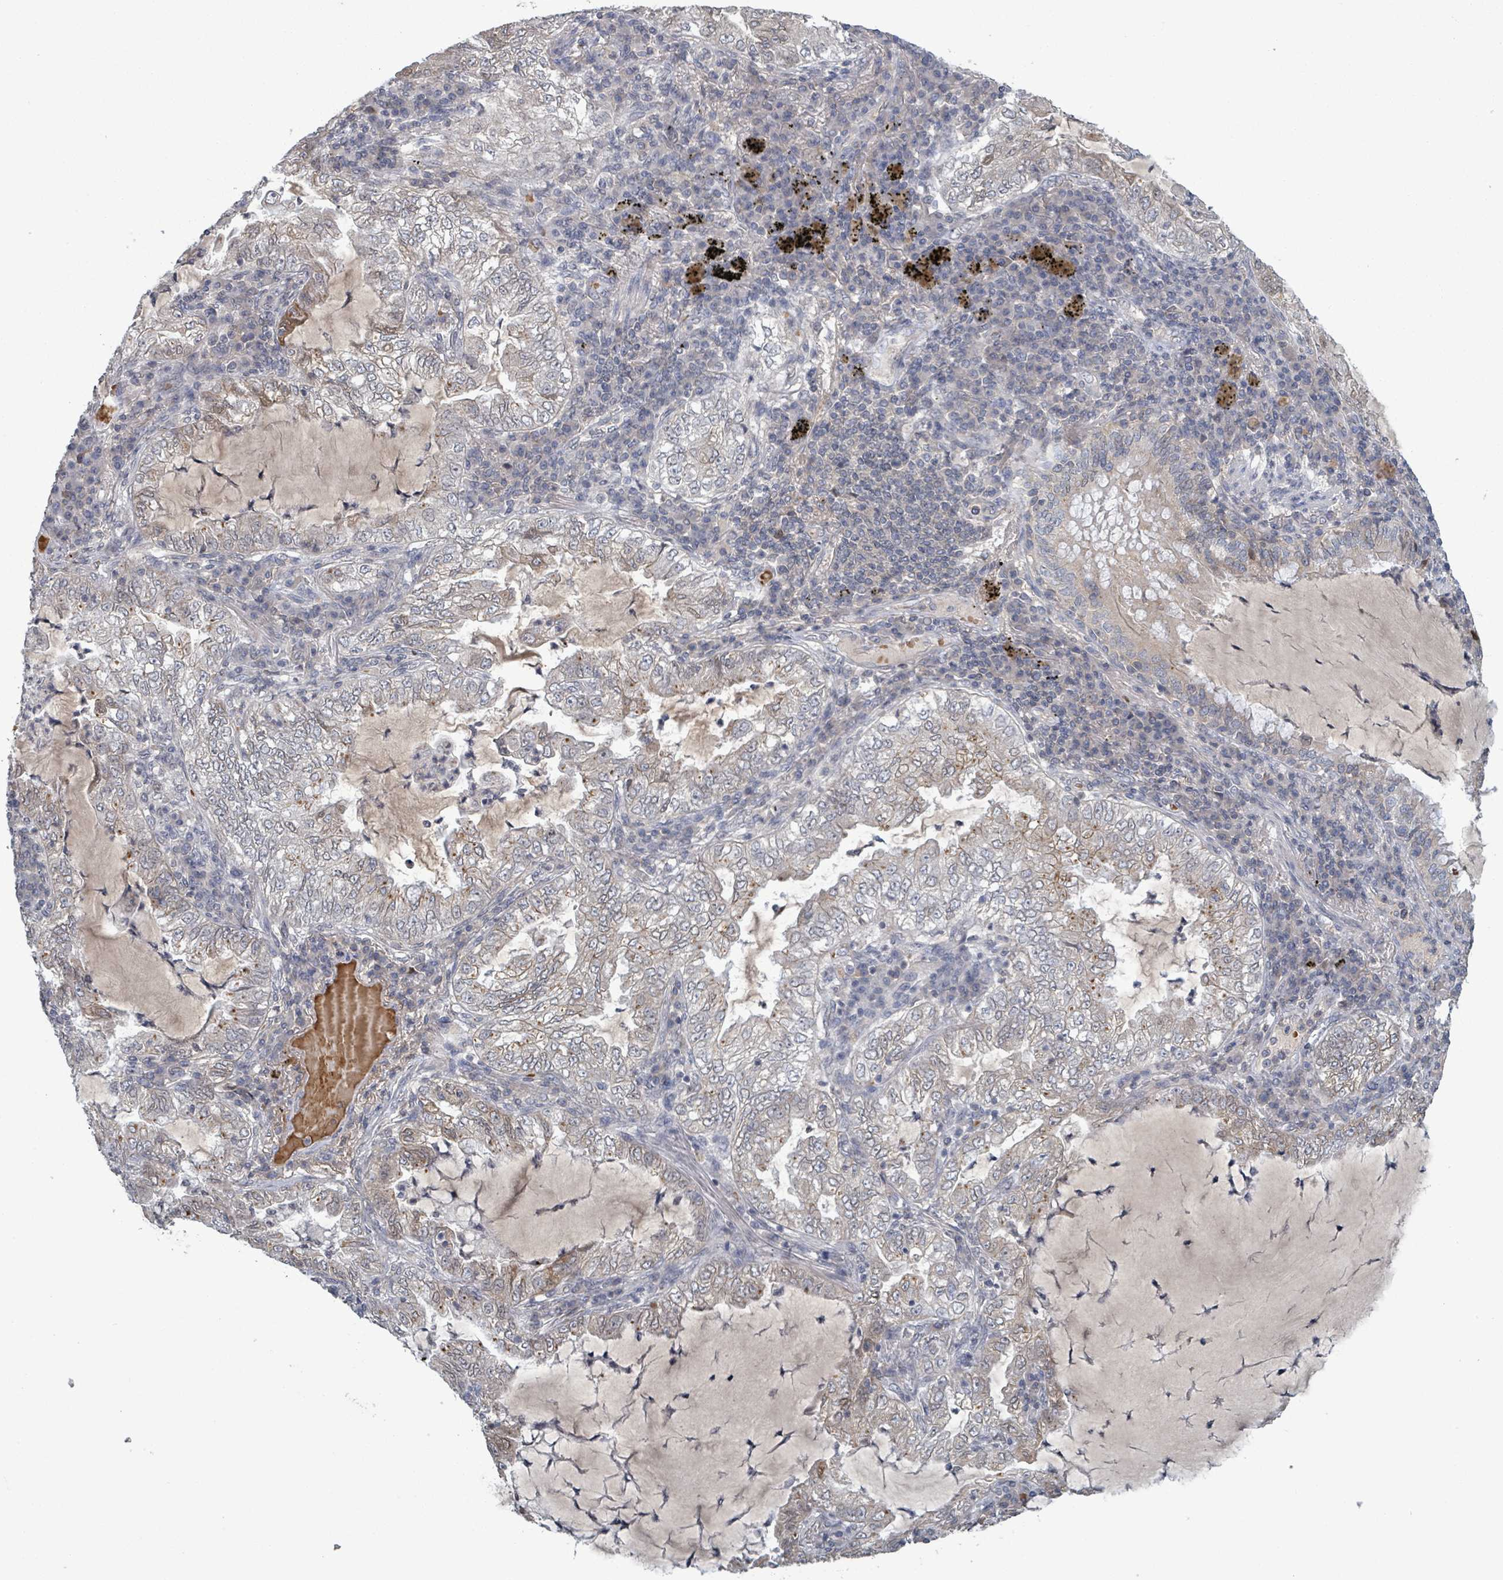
{"staining": {"intensity": "negative", "quantity": "none", "location": "none"}, "tissue": "lung cancer", "cell_type": "Tumor cells", "image_type": "cancer", "snomed": [{"axis": "morphology", "description": "Adenocarcinoma, NOS"}, {"axis": "topography", "description": "Lung"}], "caption": "Immunohistochemistry micrograph of human lung adenocarcinoma stained for a protein (brown), which reveals no expression in tumor cells. Nuclei are stained in blue.", "gene": "GRM8", "patient": {"sex": "female", "age": 73}}